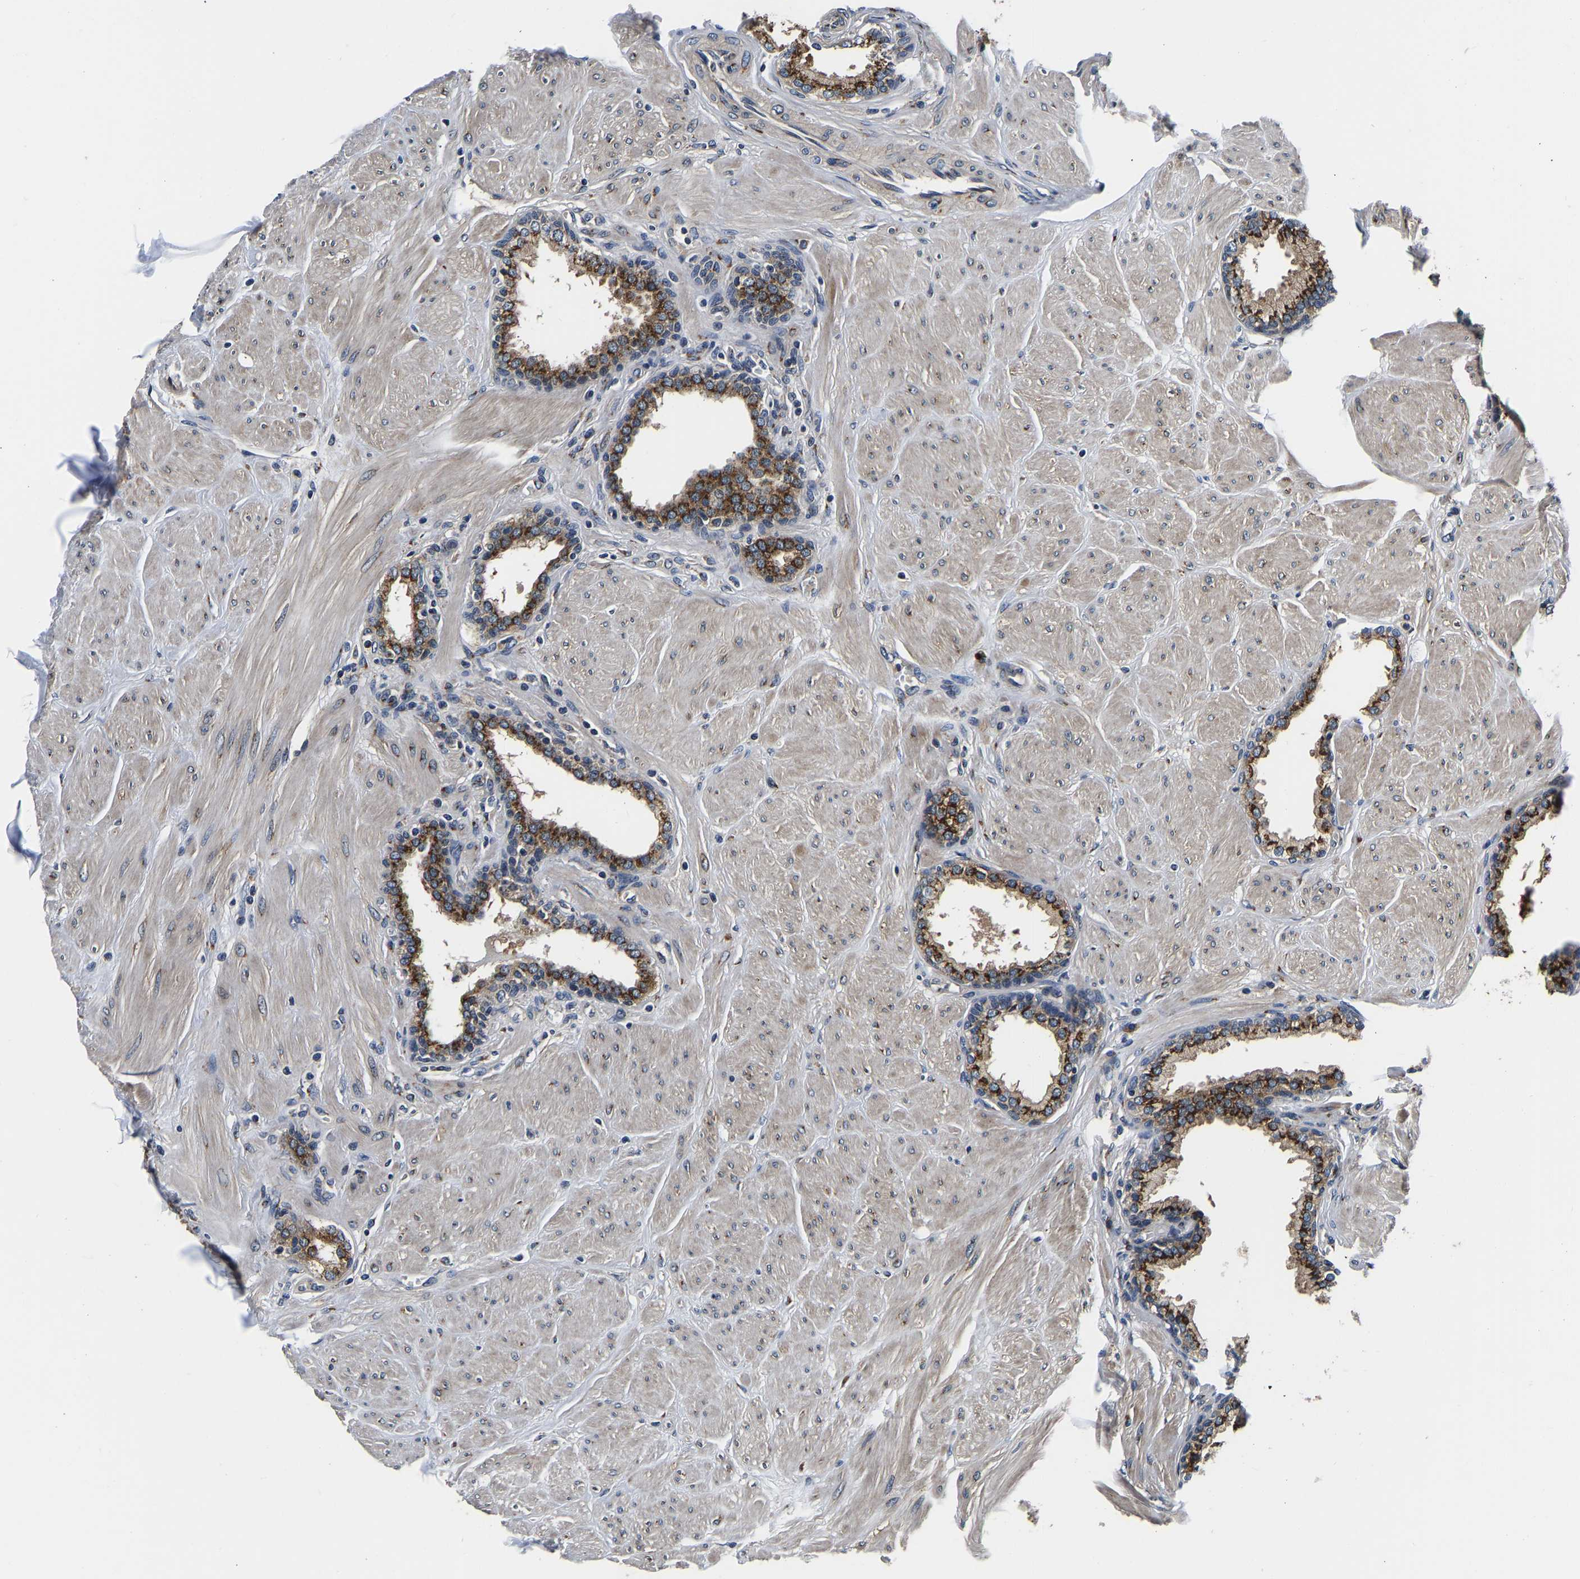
{"staining": {"intensity": "strong", "quantity": ">75%", "location": "cytoplasmic/membranous"}, "tissue": "prostate", "cell_type": "Glandular cells", "image_type": "normal", "snomed": [{"axis": "morphology", "description": "Normal tissue, NOS"}, {"axis": "topography", "description": "Prostate"}], "caption": "Prostate stained with DAB (3,3'-diaminobenzidine) IHC demonstrates high levels of strong cytoplasmic/membranous staining in about >75% of glandular cells. Nuclei are stained in blue.", "gene": "RABAC1", "patient": {"sex": "male", "age": 51}}